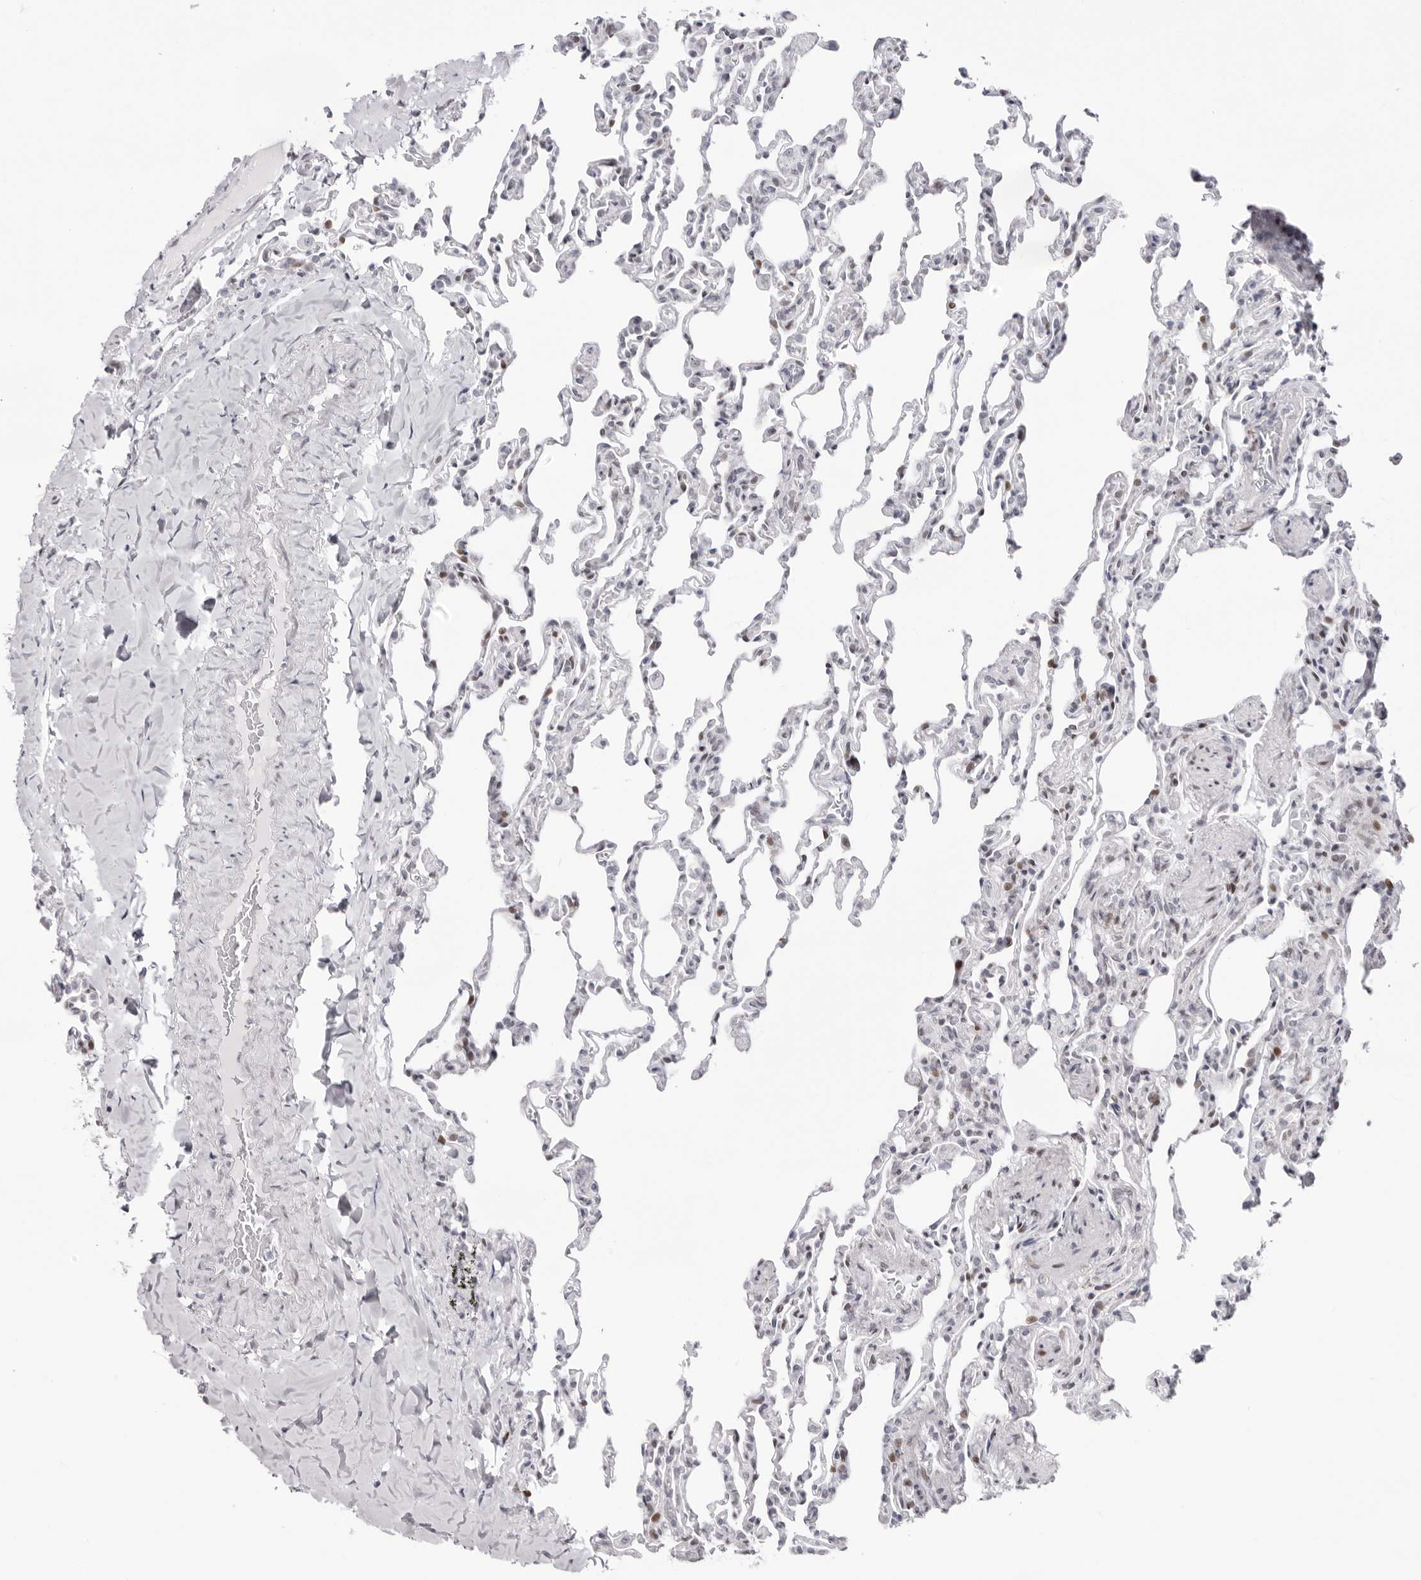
{"staining": {"intensity": "weak", "quantity": "<25%", "location": "nuclear"}, "tissue": "lung", "cell_type": "Alveolar cells", "image_type": "normal", "snomed": [{"axis": "morphology", "description": "Normal tissue, NOS"}, {"axis": "topography", "description": "Lung"}], "caption": "The immunohistochemistry image has no significant staining in alveolar cells of lung. The staining was performed using DAB (3,3'-diaminobenzidine) to visualize the protein expression in brown, while the nuclei were stained in blue with hematoxylin (Magnification: 20x).", "gene": "NTPCR", "patient": {"sex": "male", "age": 20}}